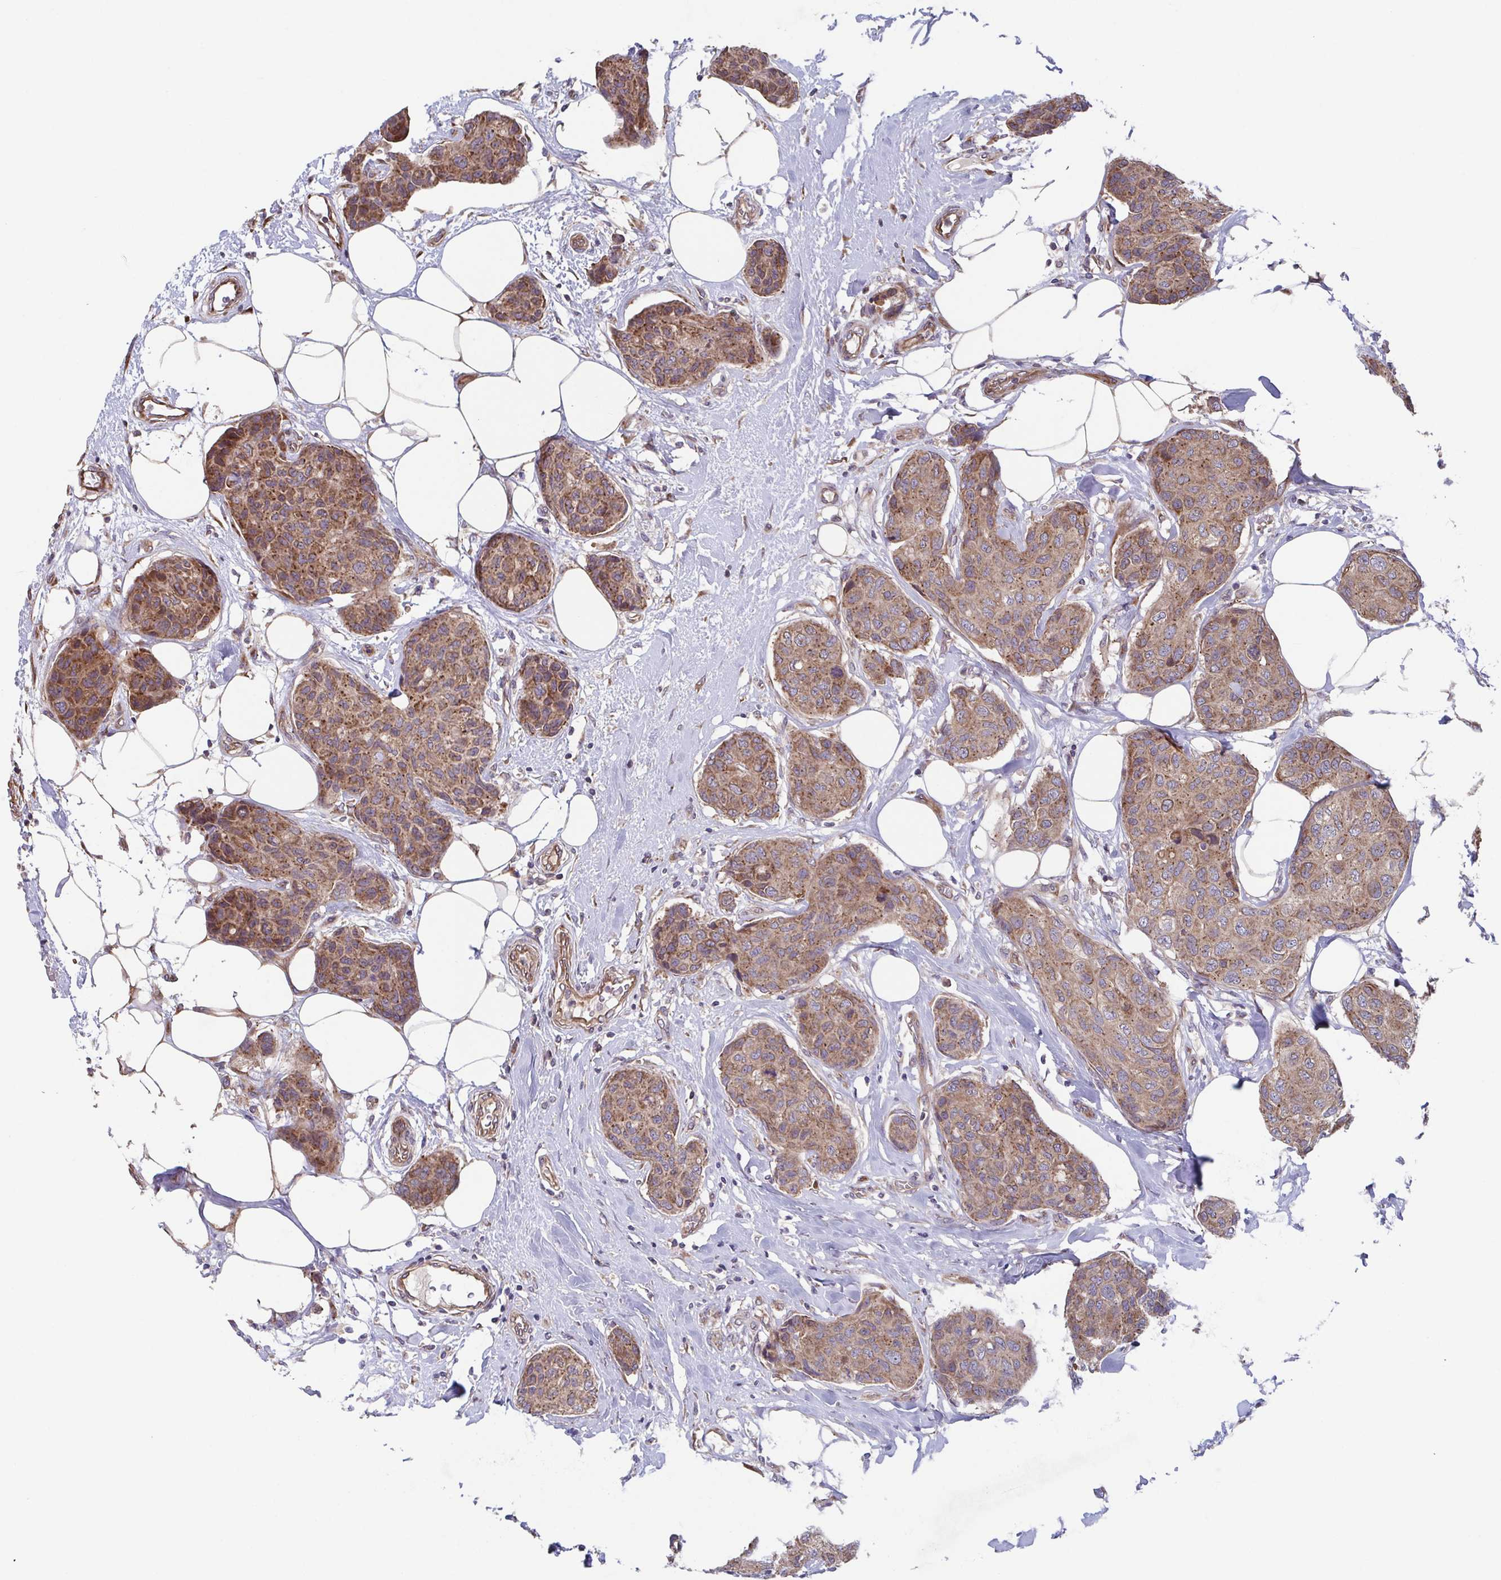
{"staining": {"intensity": "moderate", "quantity": ">75%", "location": "cytoplasmic/membranous"}, "tissue": "breast cancer", "cell_type": "Tumor cells", "image_type": "cancer", "snomed": [{"axis": "morphology", "description": "Duct carcinoma"}, {"axis": "topography", "description": "Breast"}], "caption": "Breast cancer tissue displays moderate cytoplasmic/membranous positivity in about >75% of tumor cells (DAB IHC, brown staining for protein, blue staining for nuclei).", "gene": "COPB1", "patient": {"sex": "female", "age": 80}}